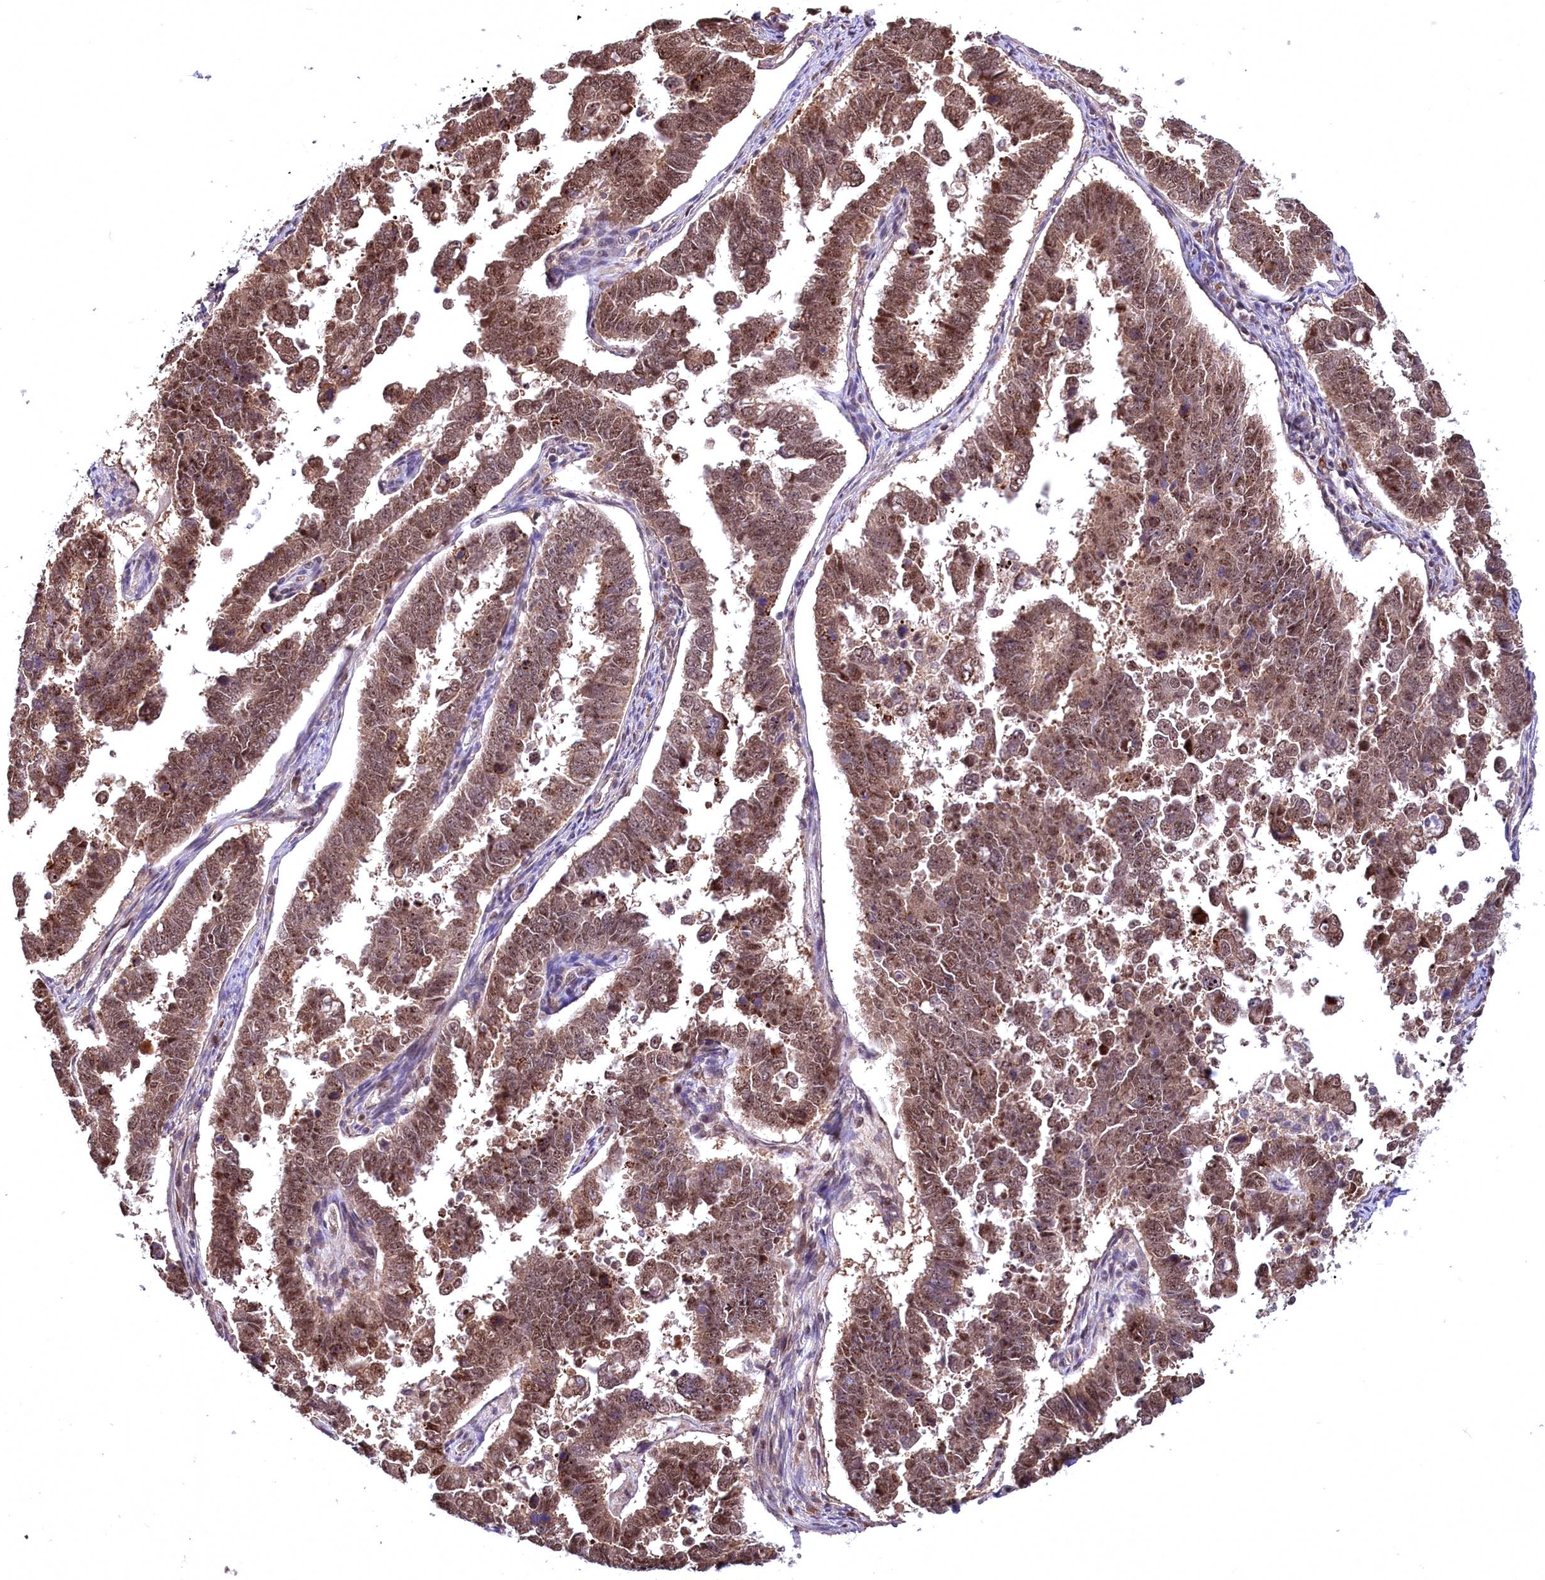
{"staining": {"intensity": "strong", "quantity": ">75%", "location": "cytoplasmic/membranous,nuclear"}, "tissue": "endometrial cancer", "cell_type": "Tumor cells", "image_type": "cancer", "snomed": [{"axis": "morphology", "description": "Adenocarcinoma, NOS"}, {"axis": "topography", "description": "Endometrium"}], "caption": "Endometrial adenocarcinoma was stained to show a protein in brown. There is high levels of strong cytoplasmic/membranous and nuclear positivity in about >75% of tumor cells.", "gene": "N4BP2L1", "patient": {"sex": "female", "age": 75}}